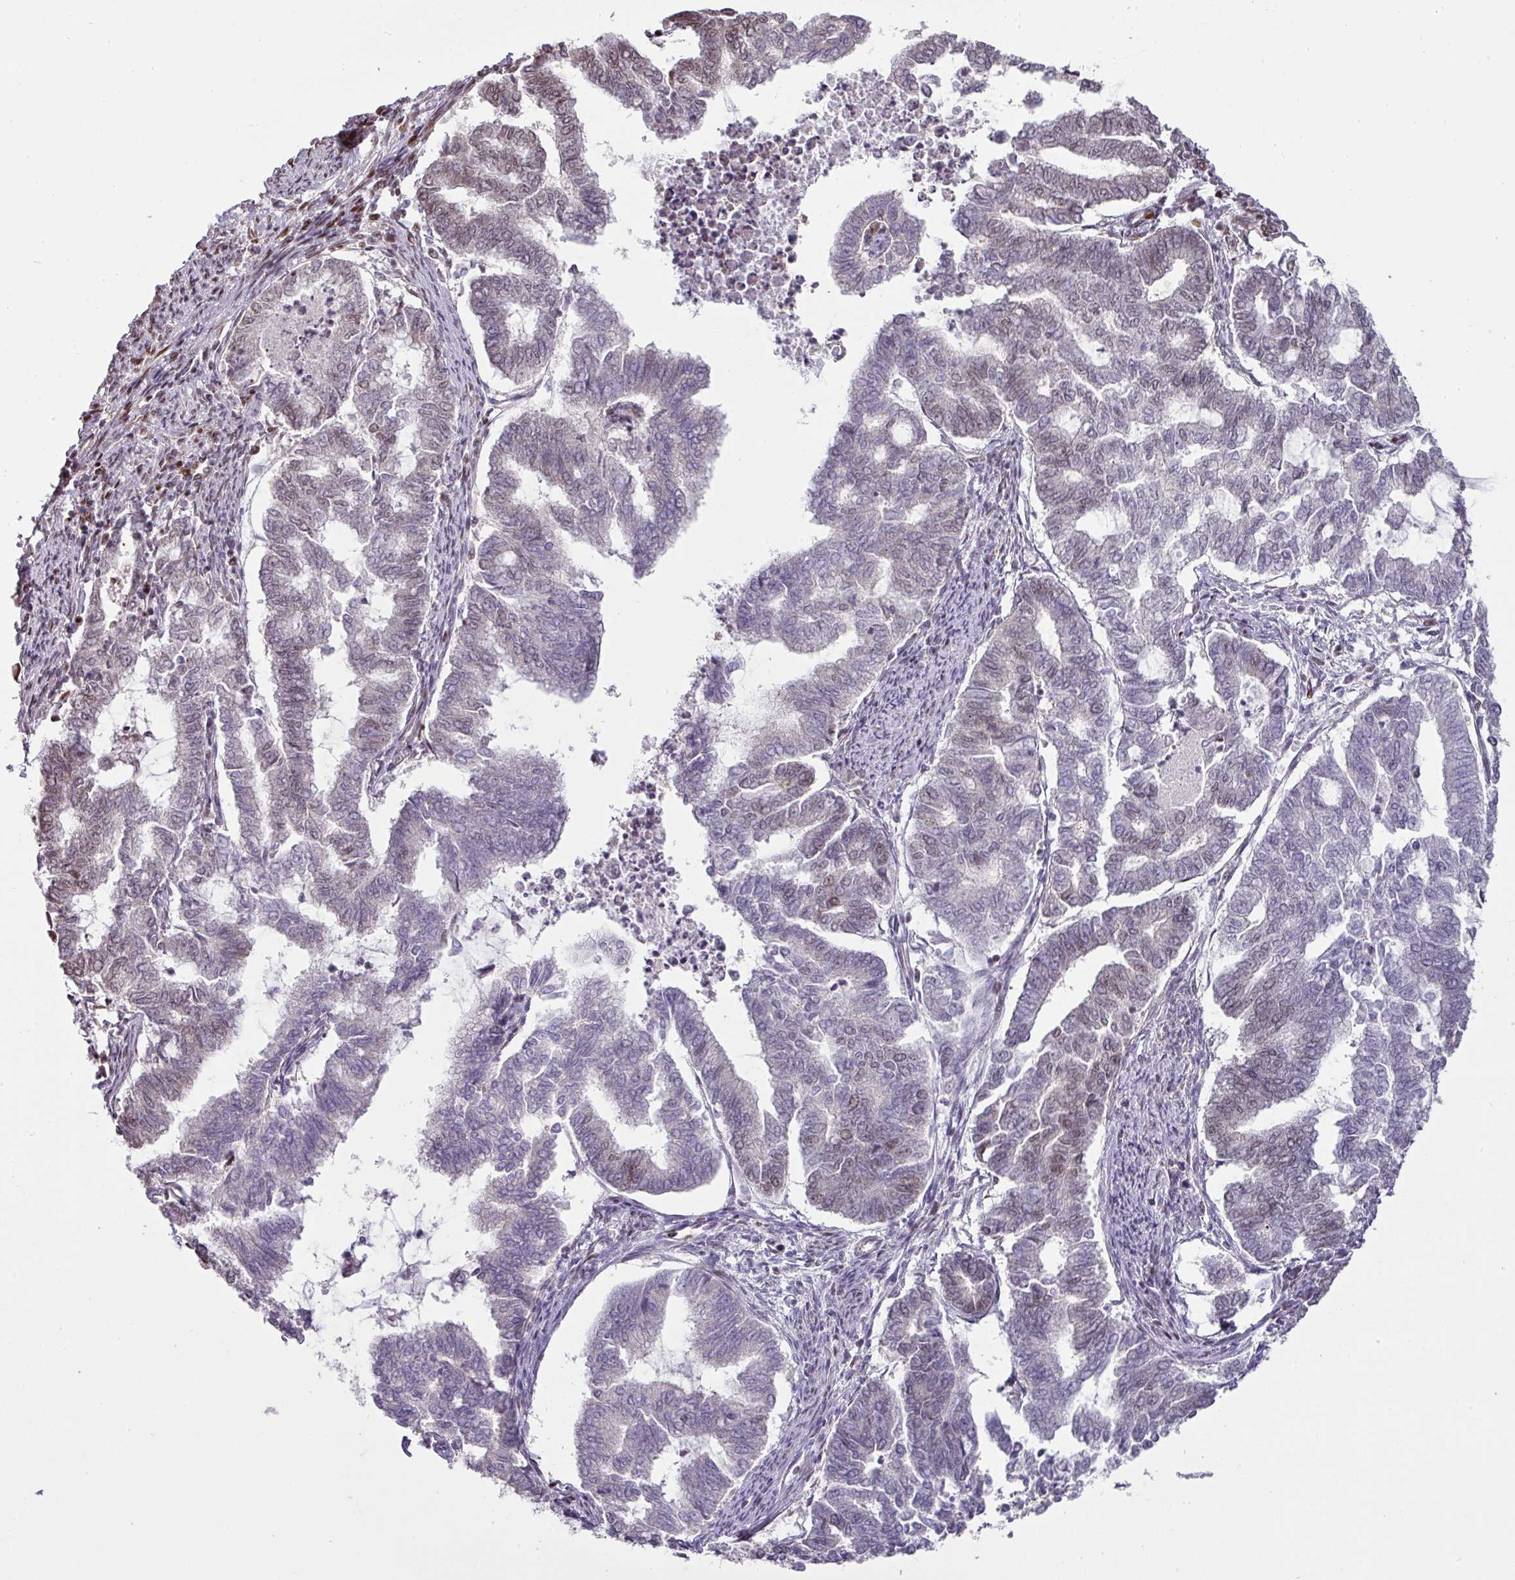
{"staining": {"intensity": "weak", "quantity": "<25%", "location": "nuclear"}, "tissue": "endometrial cancer", "cell_type": "Tumor cells", "image_type": "cancer", "snomed": [{"axis": "morphology", "description": "Adenocarcinoma, NOS"}, {"axis": "topography", "description": "Endometrium"}], "caption": "The micrograph exhibits no significant expression in tumor cells of endometrial cancer.", "gene": "MYSM1", "patient": {"sex": "female", "age": 79}}